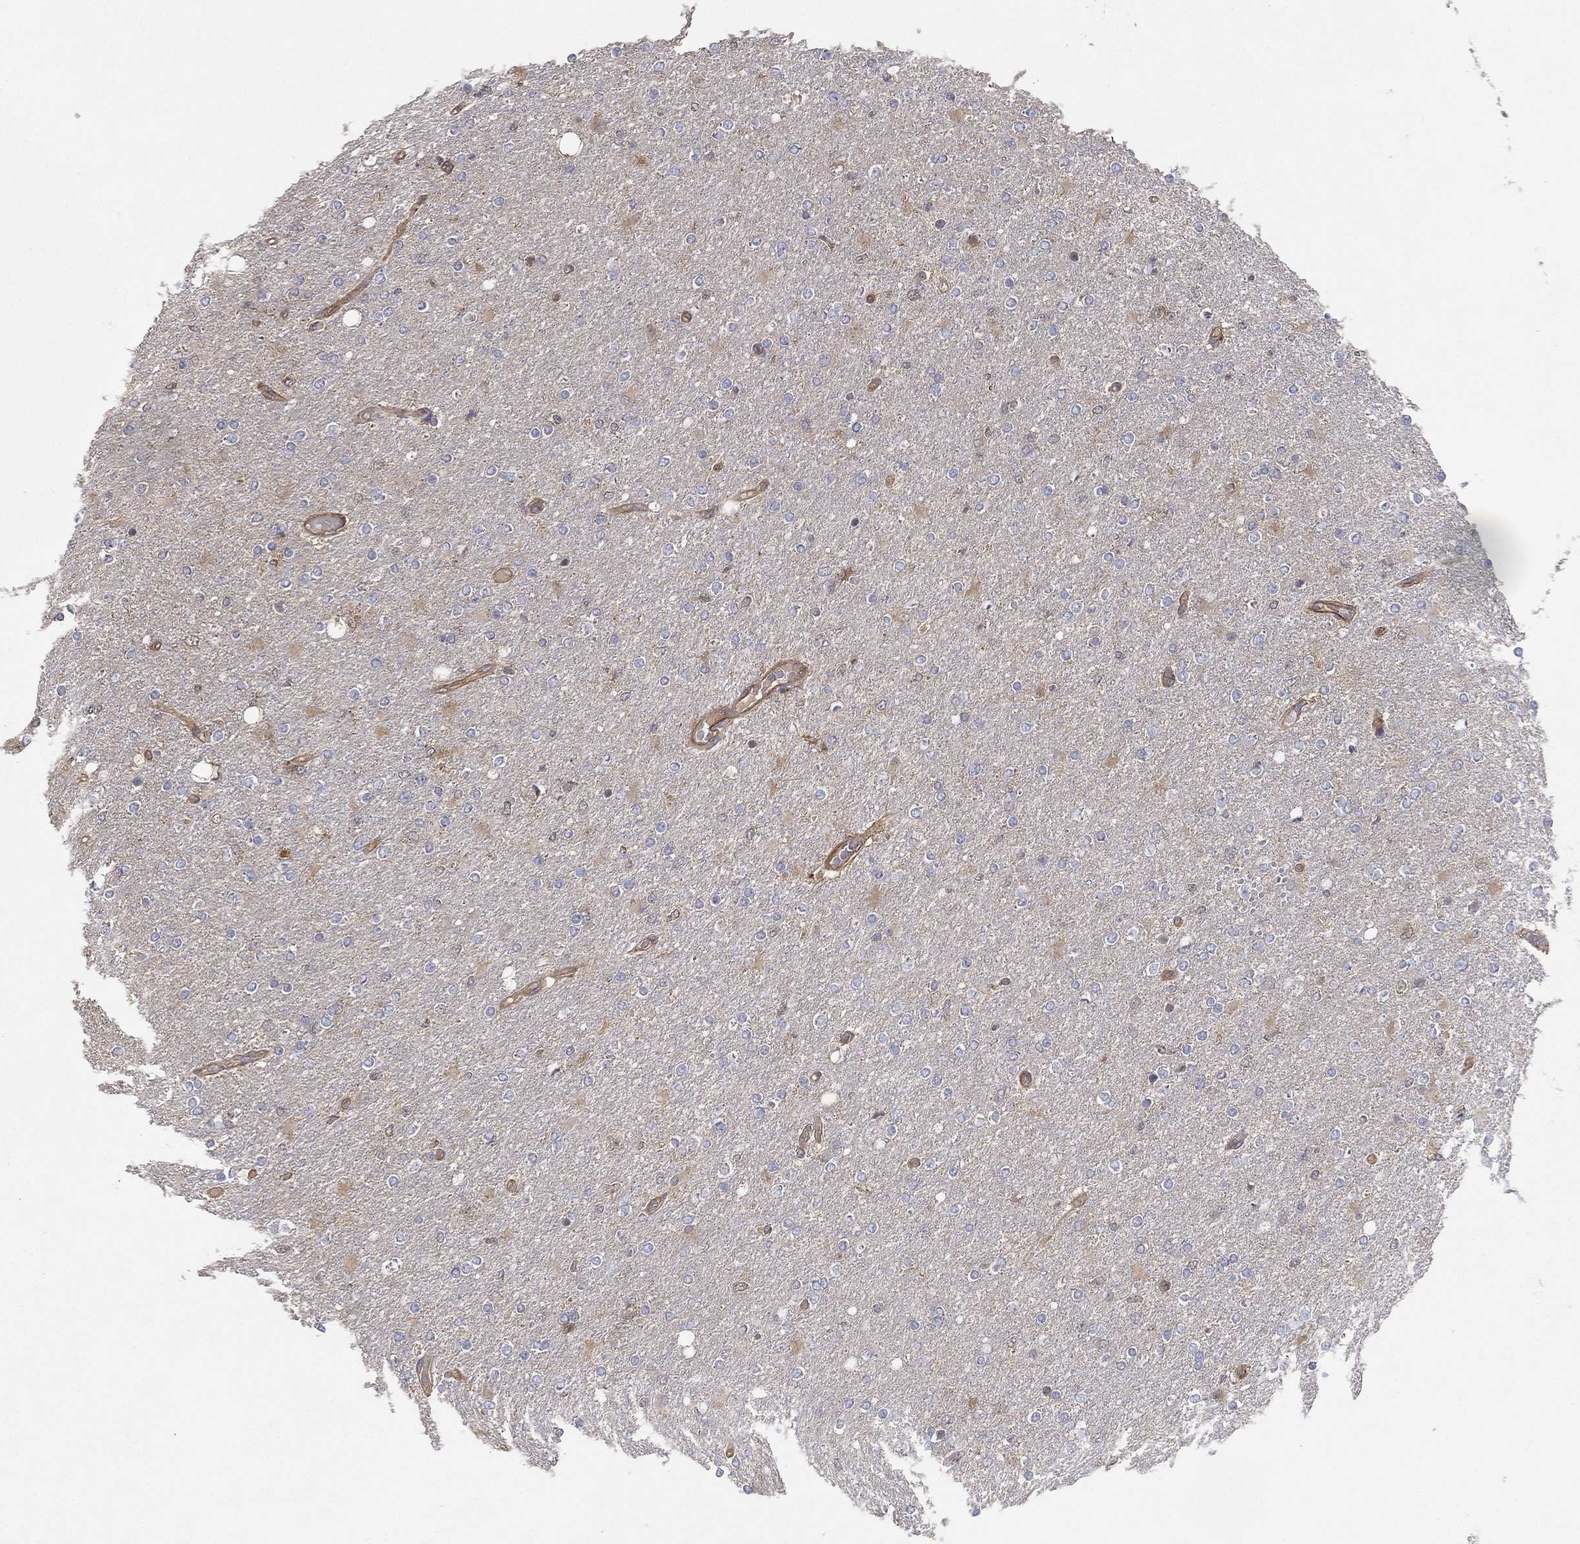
{"staining": {"intensity": "weak", "quantity": "<25%", "location": "cytoplasmic/membranous"}, "tissue": "glioma", "cell_type": "Tumor cells", "image_type": "cancer", "snomed": [{"axis": "morphology", "description": "Glioma, malignant, High grade"}, {"axis": "topography", "description": "Cerebral cortex"}], "caption": "This image is of malignant high-grade glioma stained with IHC to label a protein in brown with the nuclei are counter-stained blue. There is no positivity in tumor cells.", "gene": "PSMG4", "patient": {"sex": "male", "age": 70}}